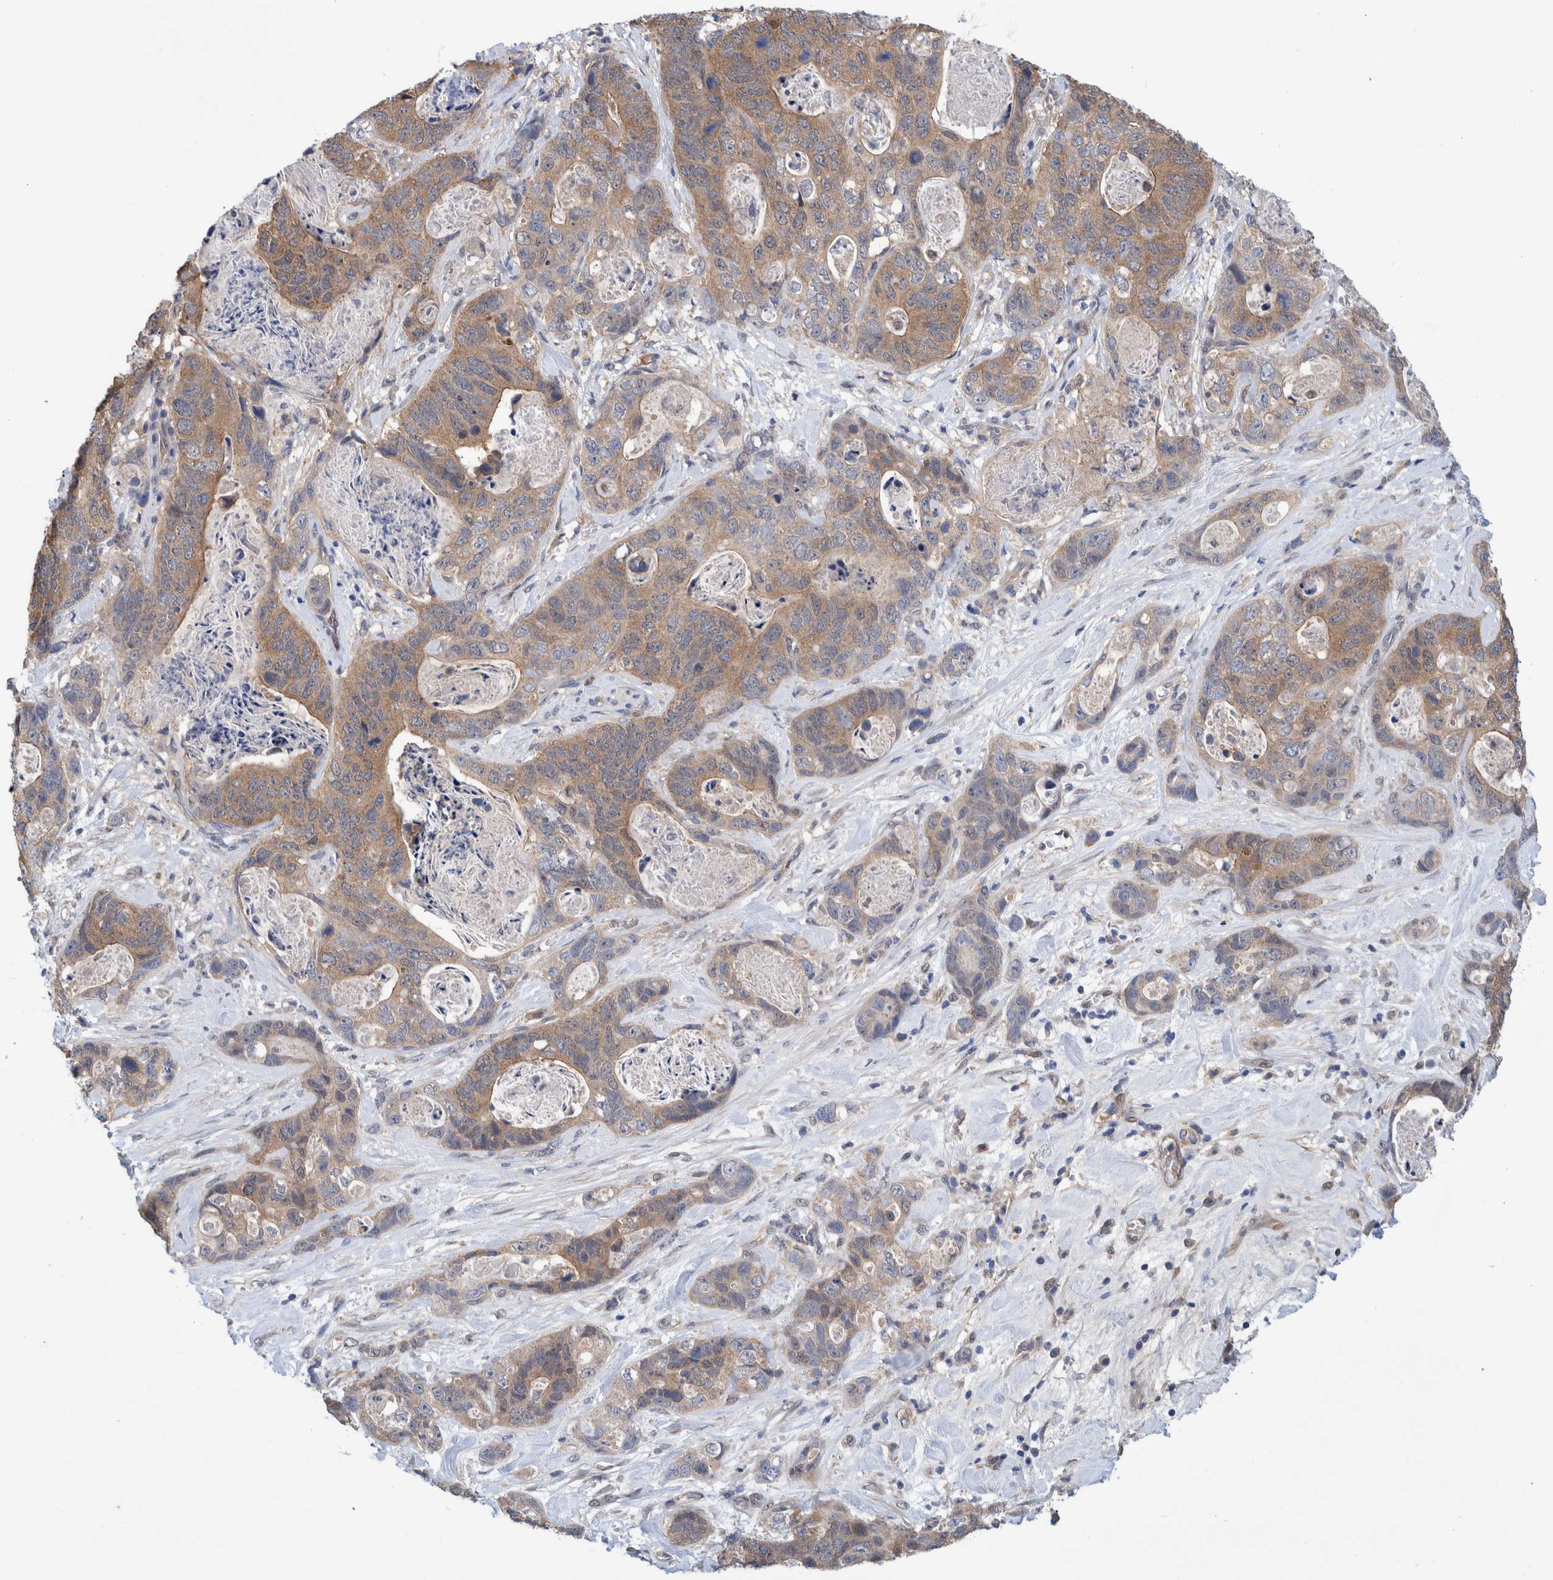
{"staining": {"intensity": "moderate", "quantity": ">75%", "location": "cytoplasmic/membranous"}, "tissue": "stomach cancer", "cell_type": "Tumor cells", "image_type": "cancer", "snomed": [{"axis": "morphology", "description": "Normal tissue, NOS"}, {"axis": "morphology", "description": "Adenocarcinoma, NOS"}, {"axis": "topography", "description": "Stomach"}], "caption": "Adenocarcinoma (stomach) stained with DAB (3,3'-diaminobenzidine) immunohistochemistry (IHC) shows medium levels of moderate cytoplasmic/membranous staining in about >75% of tumor cells.", "gene": "PFAS", "patient": {"sex": "female", "age": 89}}